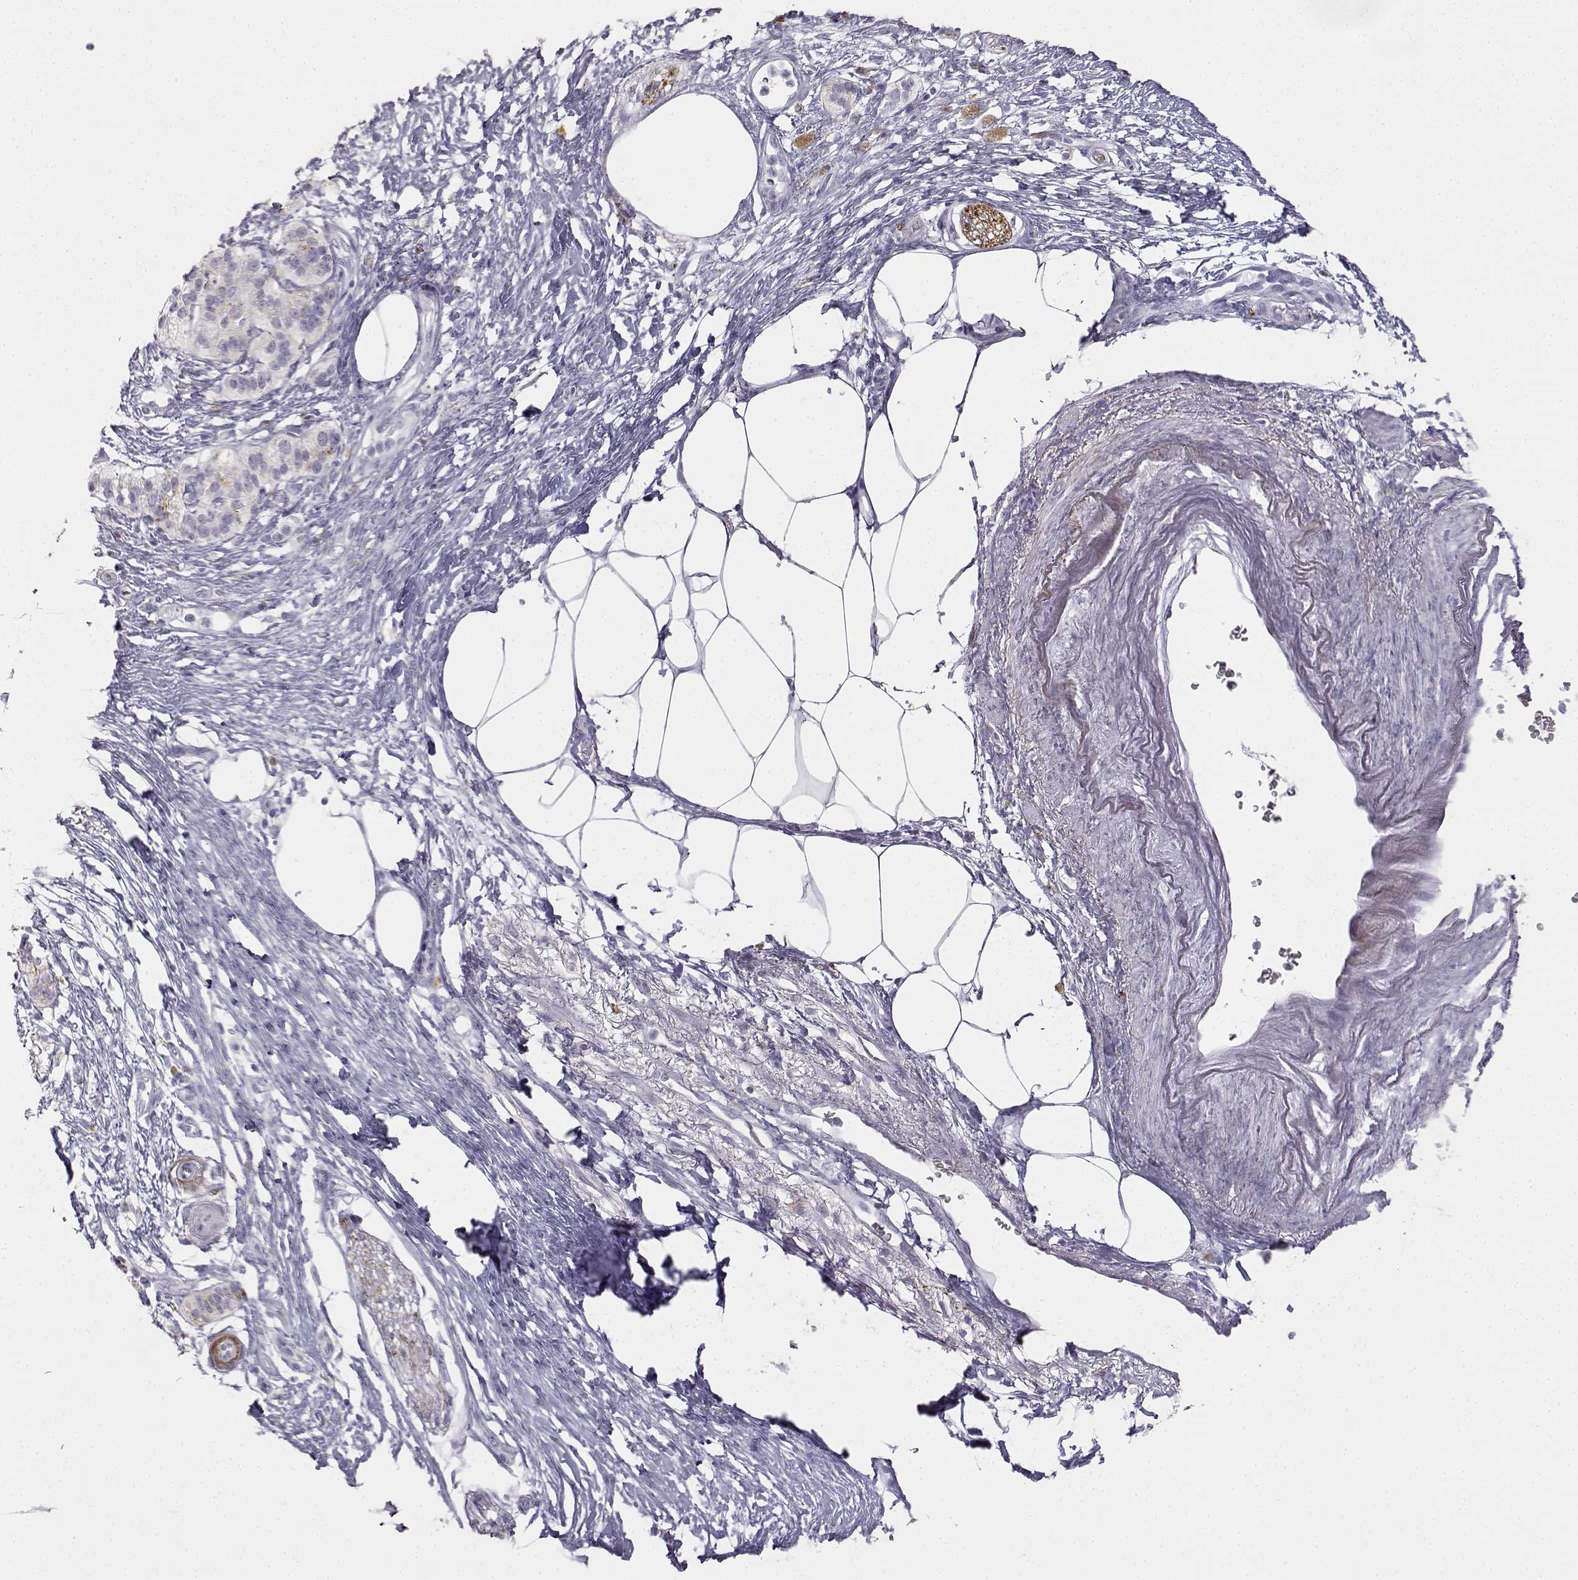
{"staining": {"intensity": "negative", "quantity": "none", "location": "none"}, "tissue": "pancreatic cancer", "cell_type": "Tumor cells", "image_type": "cancer", "snomed": [{"axis": "morphology", "description": "Adenocarcinoma, NOS"}, {"axis": "topography", "description": "Pancreas"}], "caption": "The photomicrograph exhibits no staining of tumor cells in adenocarcinoma (pancreatic).", "gene": "VGF", "patient": {"sex": "female", "age": 72}}